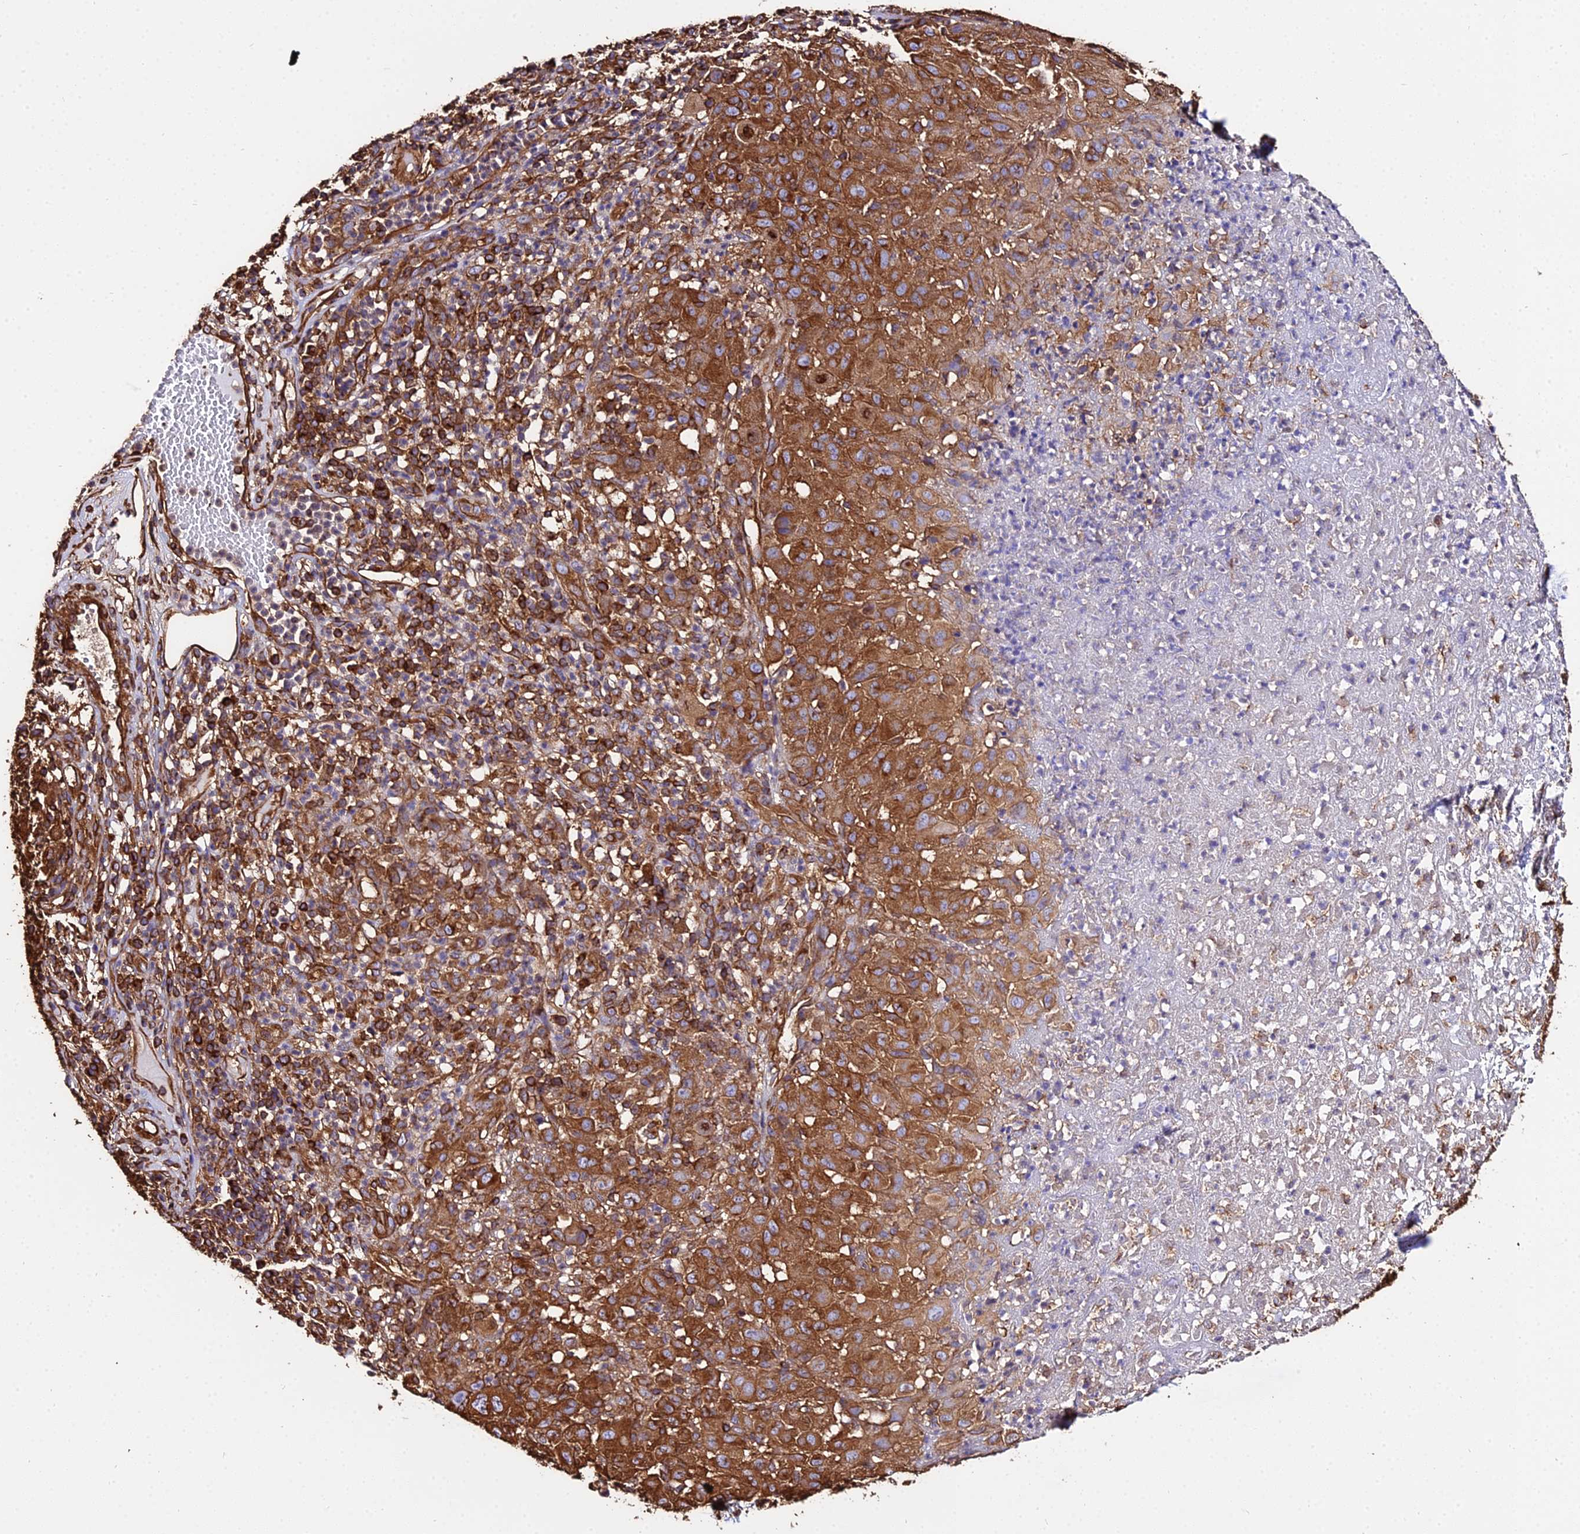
{"staining": {"intensity": "strong", "quantity": ">75%", "location": "cytoplasmic/membranous"}, "tissue": "melanoma", "cell_type": "Tumor cells", "image_type": "cancer", "snomed": [{"axis": "morphology", "description": "Malignant melanoma, NOS"}, {"axis": "topography", "description": "Skin"}], "caption": "DAB immunohistochemical staining of melanoma demonstrates strong cytoplasmic/membranous protein expression in approximately >75% of tumor cells.", "gene": "TUBA3D", "patient": {"sex": "male", "age": 73}}